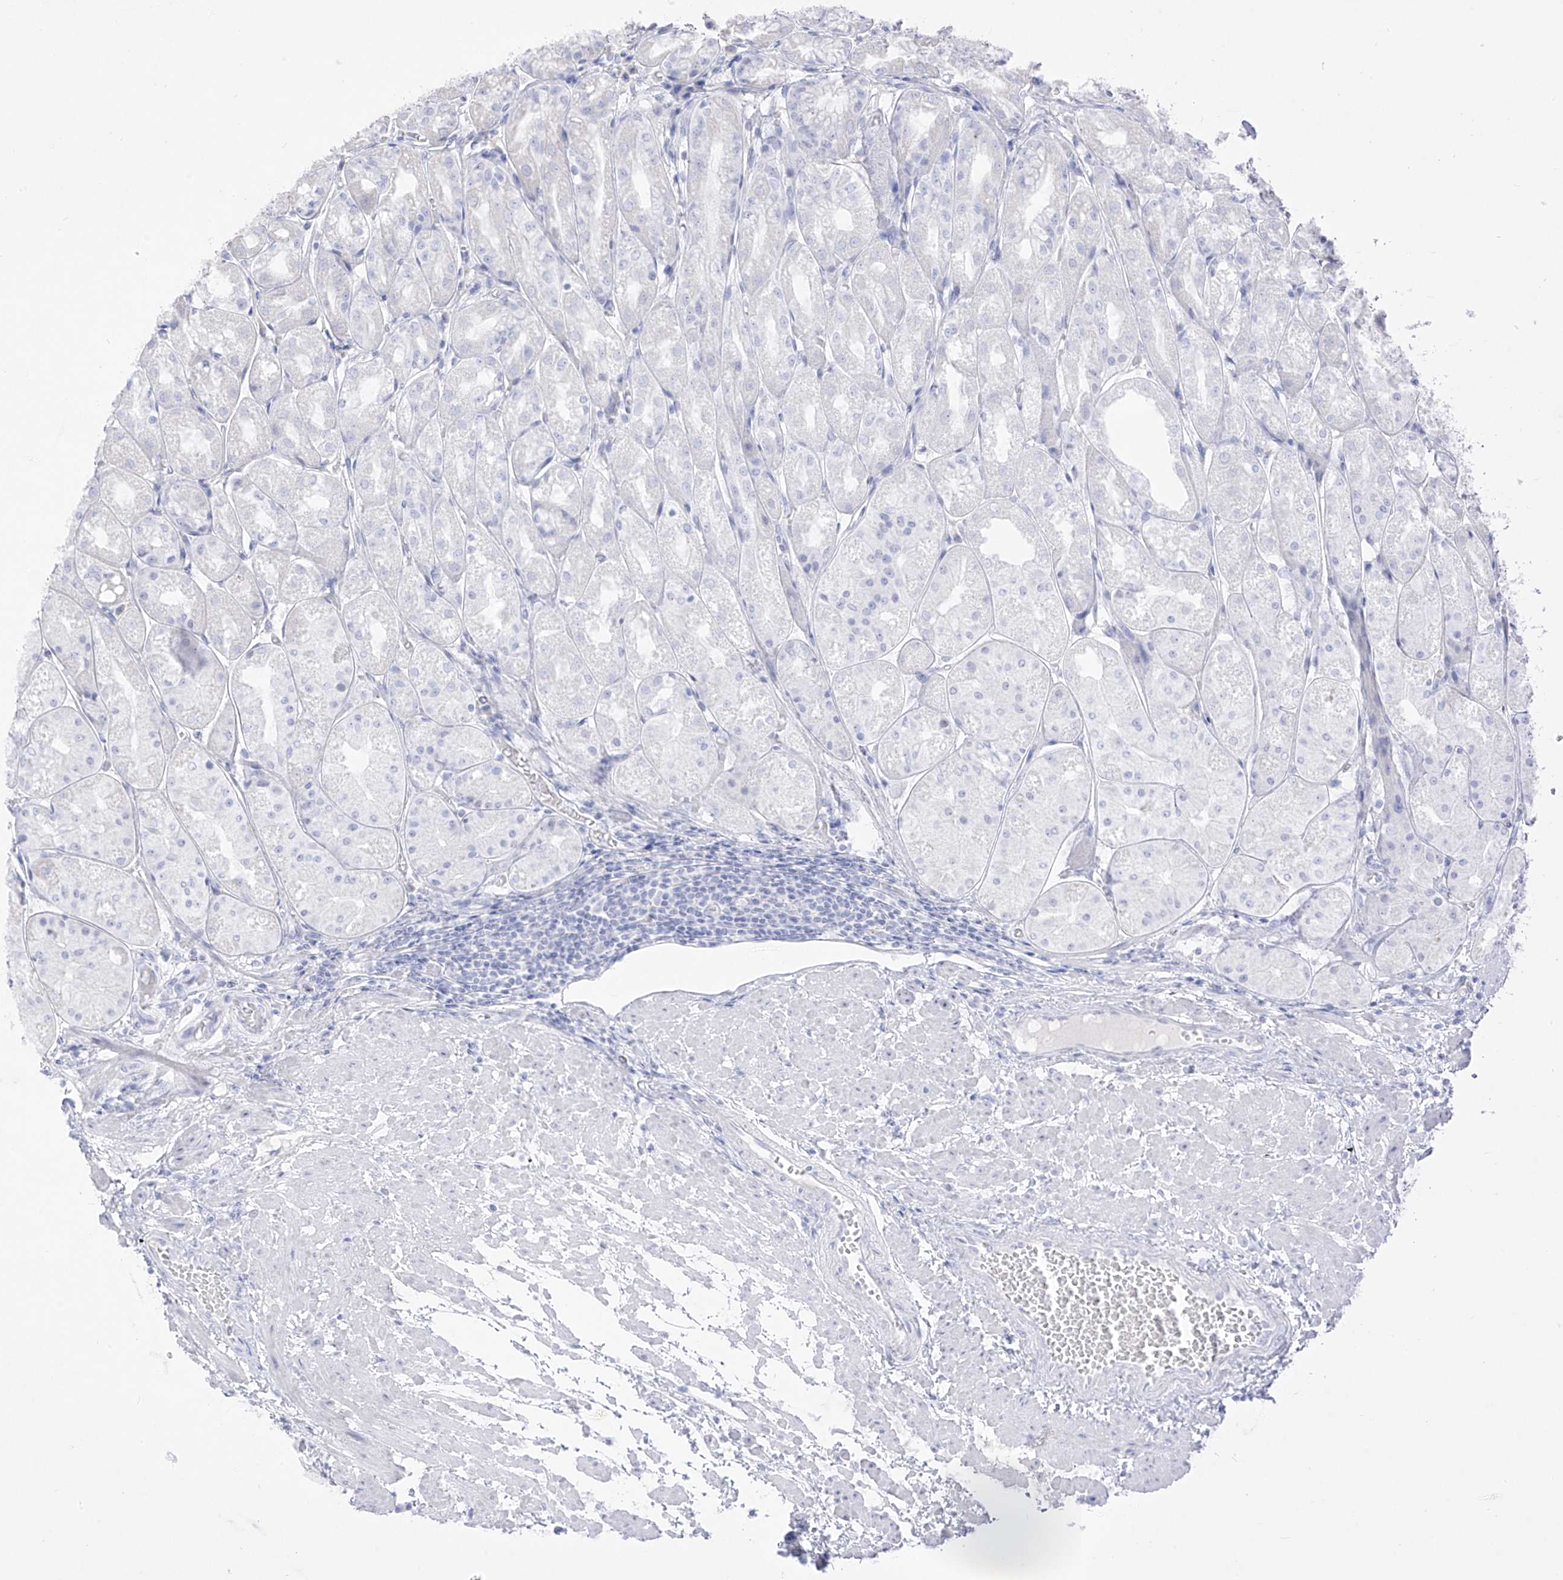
{"staining": {"intensity": "negative", "quantity": "none", "location": "none"}, "tissue": "stomach", "cell_type": "Glandular cells", "image_type": "normal", "snomed": [{"axis": "morphology", "description": "Normal tissue, NOS"}, {"axis": "topography", "description": "Stomach, upper"}], "caption": "IHC of unremarkable human stomach shows no staining in glandular cells.", "gene": "TGM4", "patient": {"sex": "male", "age": 72}}